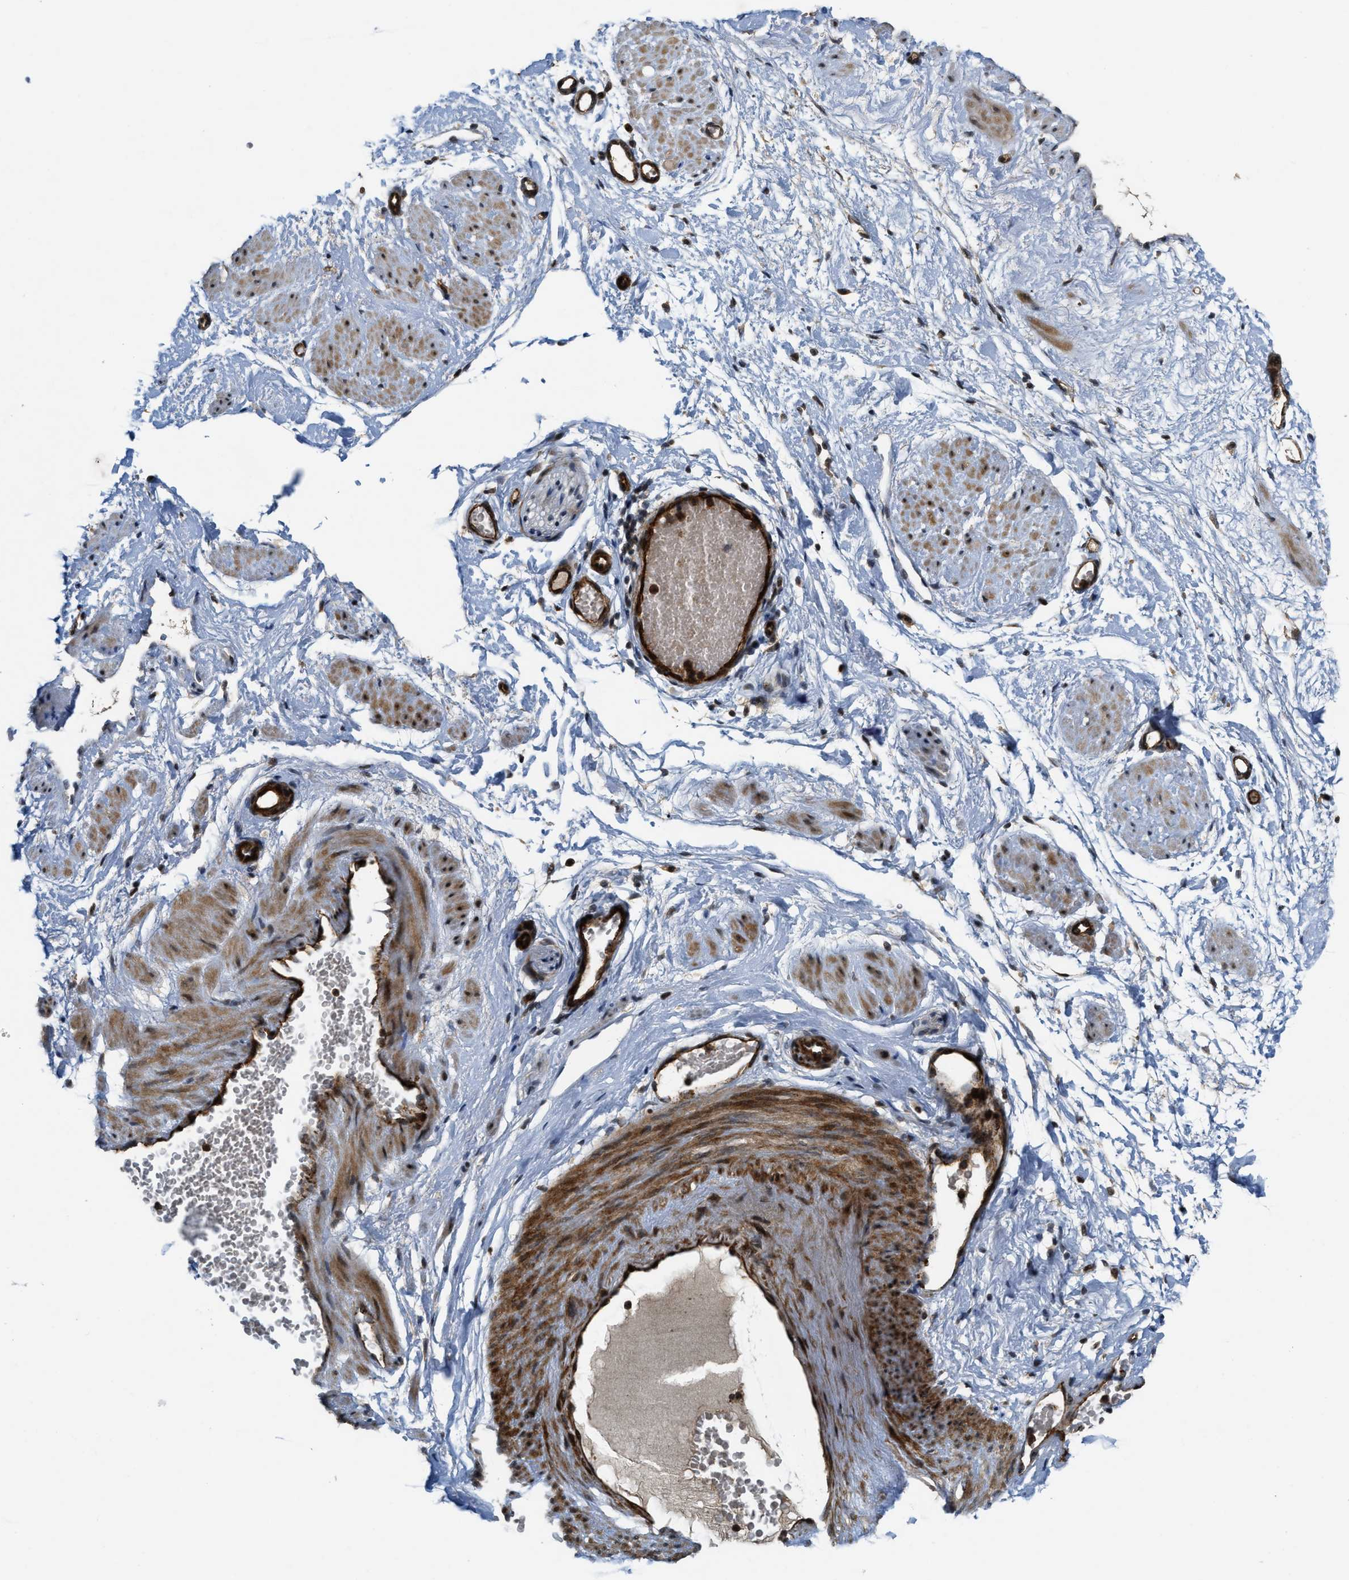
{"staining": {"intensity": "weak", "quantity": ">75%", "location": "cytoplasmic/membranous,nuclear"}, "tissue": "adipose tissue", "cell_type": "Adipocytes", "image_type": "normal", "snomed": [{"axis": "morphology", "description": "Normal tissue, NOS"}, {"axis": "topography", "description": "Soft tissue"}], "caption": "Immunohistochemistry (IHC) histopathology image of benign adipose tissue stained for a protein (brown), which exhibits low levels of weak cytoplasmic/membranous,nuclear positivity in approximately >75% of adipocytes.", "gene": "DPF2", "patient": {"sex": "male", "age": 72}}